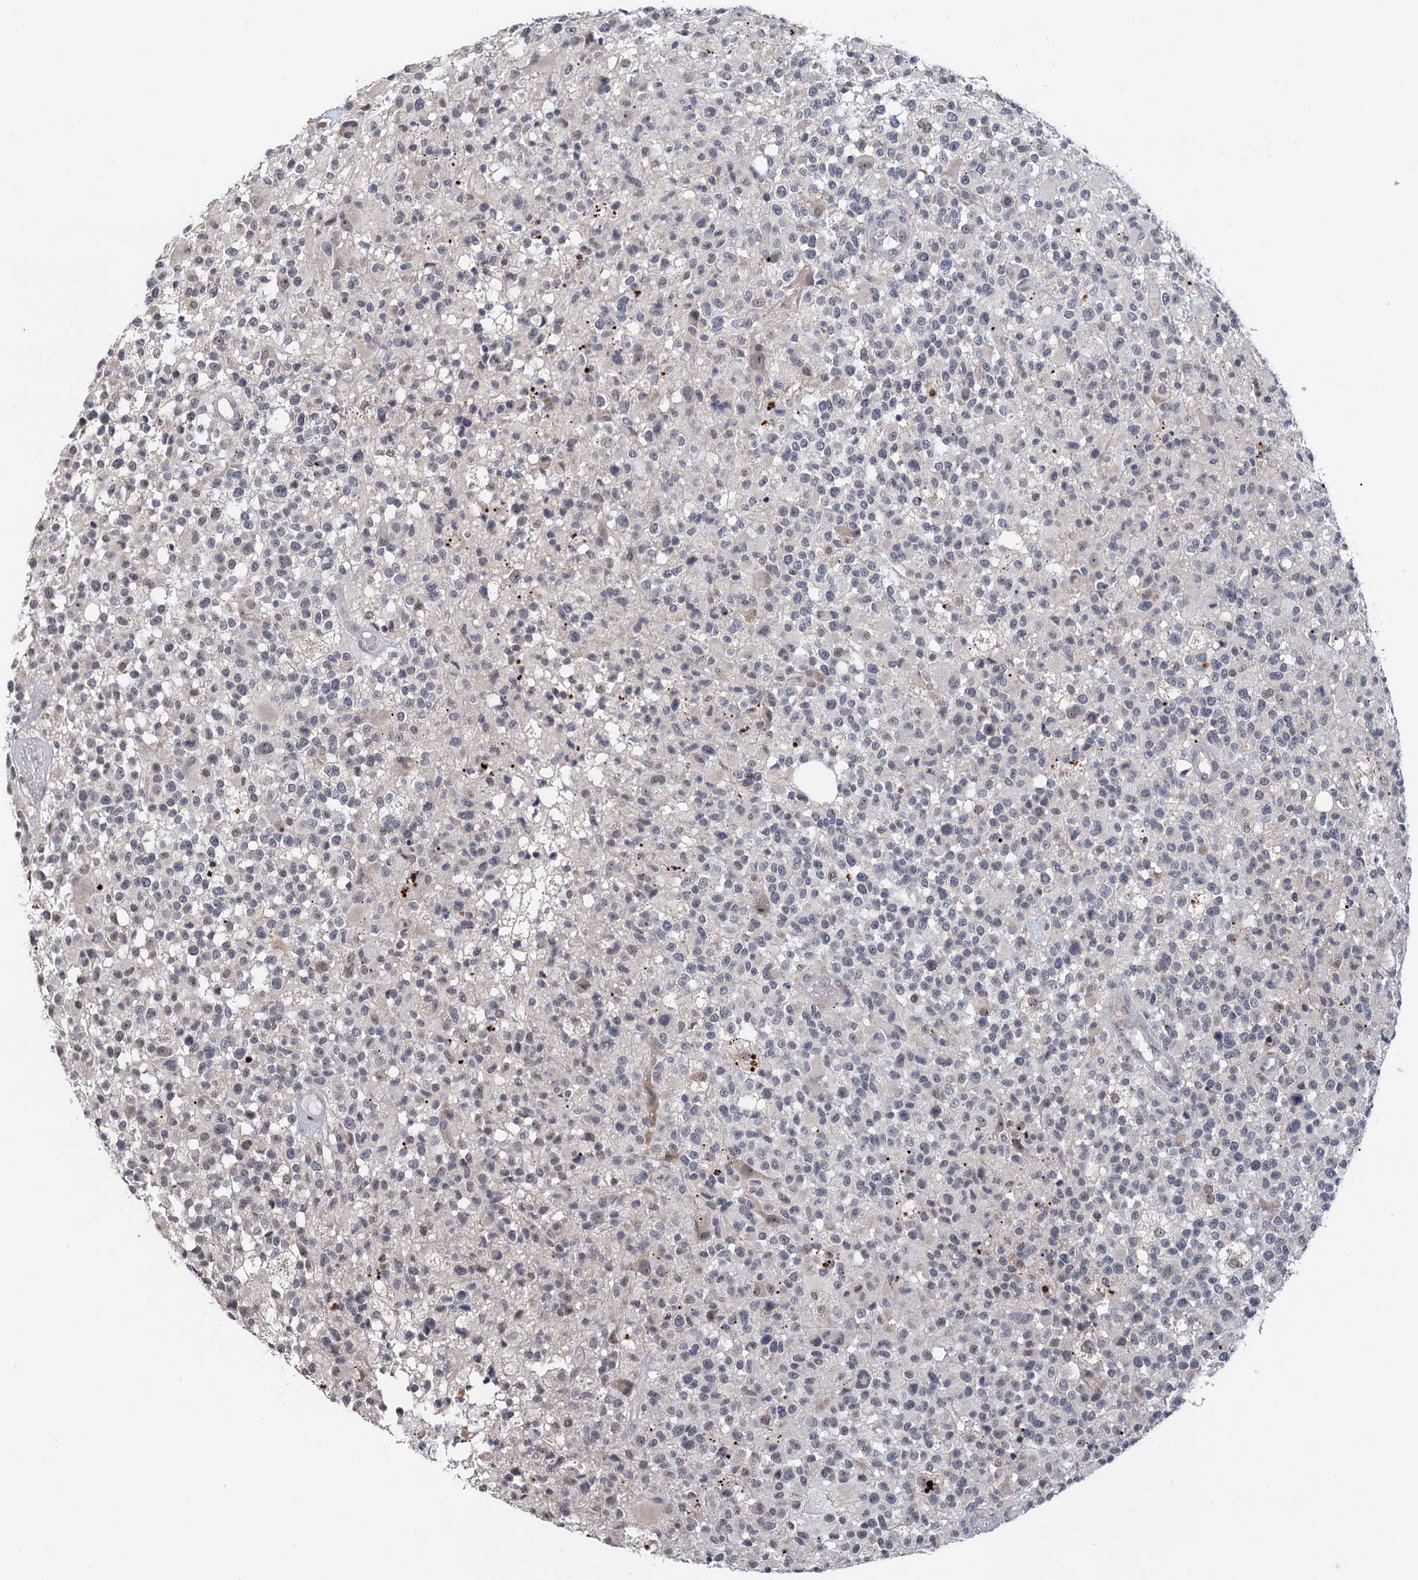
{"staining": {"intensity": "negative", "quantity": "none", "location": "none"}, "tissue": "glioma", "cell_type": "Tumor cells", "image_type": "cancer", "snomed": [{"axis": "morphology", "description": "Glioma, malignant, High grade"}, {"axis": "morphology", "description": "Glioblastoma, NOS"}, {"axis": "topography", "description": "Brain"}], "caption": "A high-resolution histopathology image shows IHC staining of glioma, which reveals no significant staining in tumor cells.", "gene": "NAT10", "patient": {"sex": "male", "age": 60}}